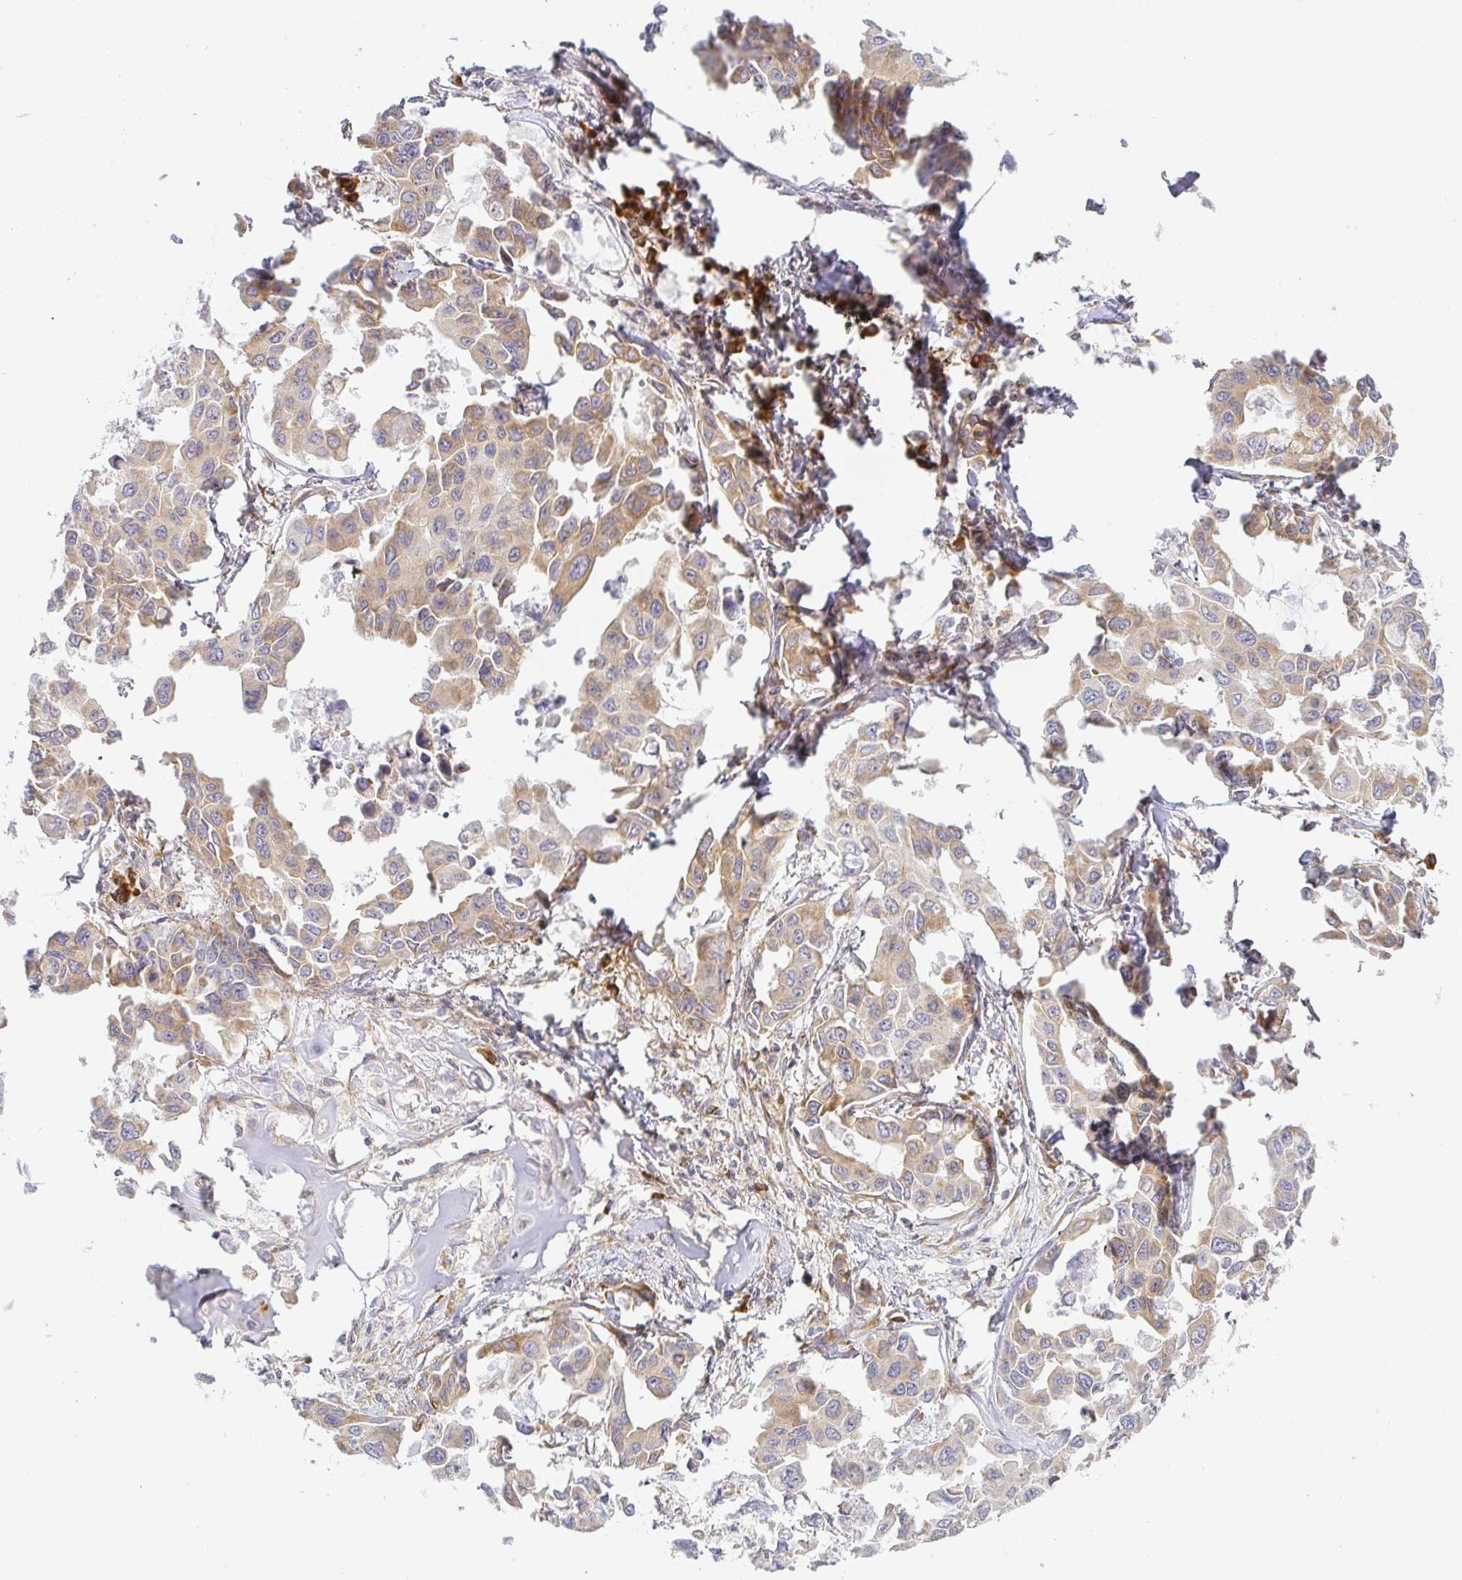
{"staining": {"intensity": "moderate", "quantity": "25%-75%", "location": "cytoplasmic/membranous"}, "tissue": "lung cancer", "cell_type": "Tumor cells", "image_type": "cancer", "snomed": [{"axis": "morphology", "description": "Adenocarcinoma, NOS"}, {"axis": "topography", "description": "Lung"}], "caption": "DAB immunohistochemical staining of lung cancer displays moderate cytoplasmic/membranous protein expression in about 25%-75% of tumor cells.", "gene": "DERL2", "patient": {"sex": "male", "age": 64}}